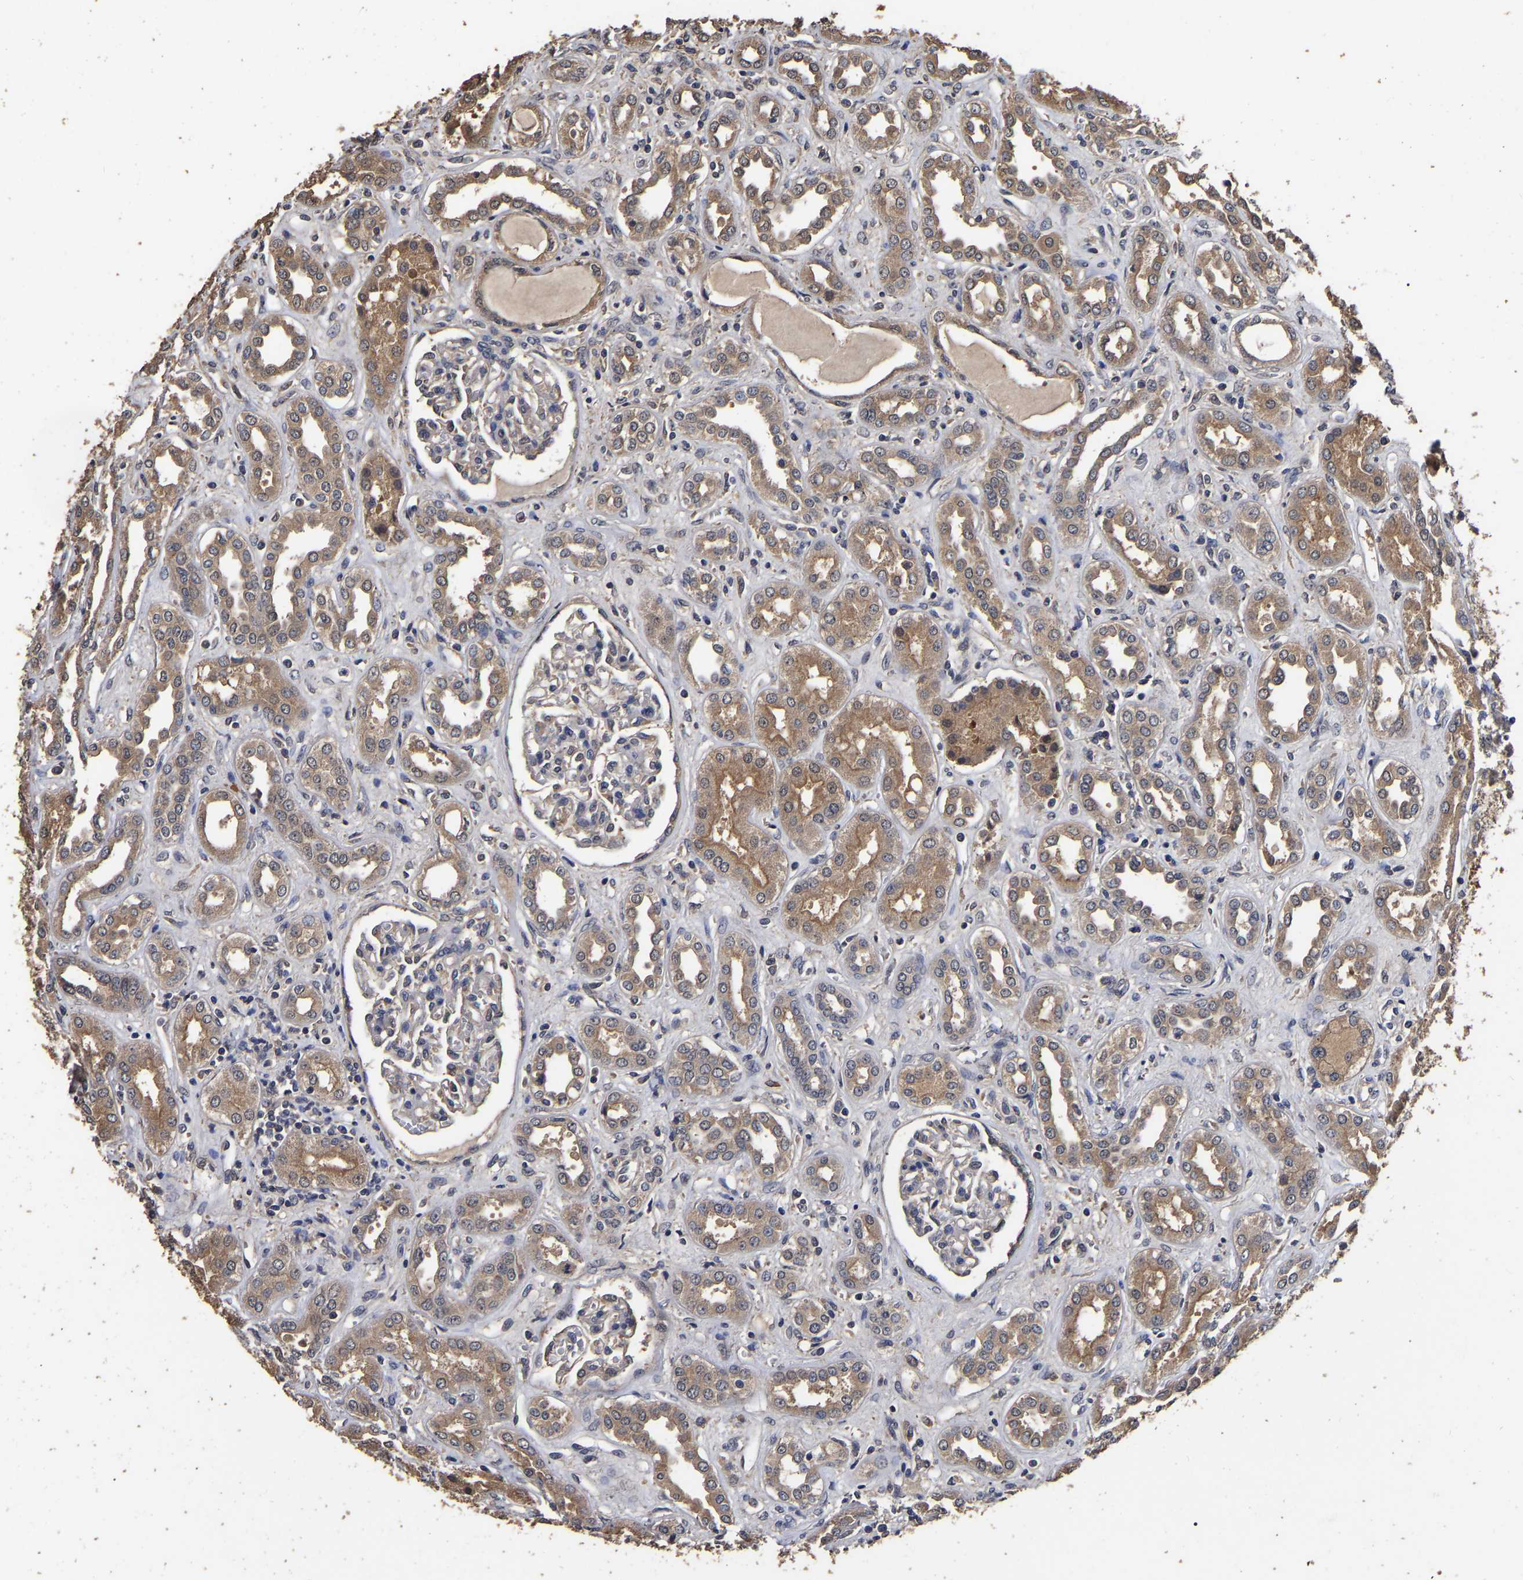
{"staining": {"intensity": "weak", "quantity": "<25%", "location": "cytoplasmic/membranous"}, "tissue": "kidney", "cell_type": "Cells in glomeruli", "image_type": "normal", "snomed": [{"axis": "morphology", "description": "Normal tissue, NOS"}, {"axis": "topography", "description": "Kidney"}], "caption": "Histopathology image shows no protein positivity in cells in glomeruli of benign kidney. Nuclei are stained in blue.", "gene": "STK32C", "patient": {"sex": "male", "age": 59}}